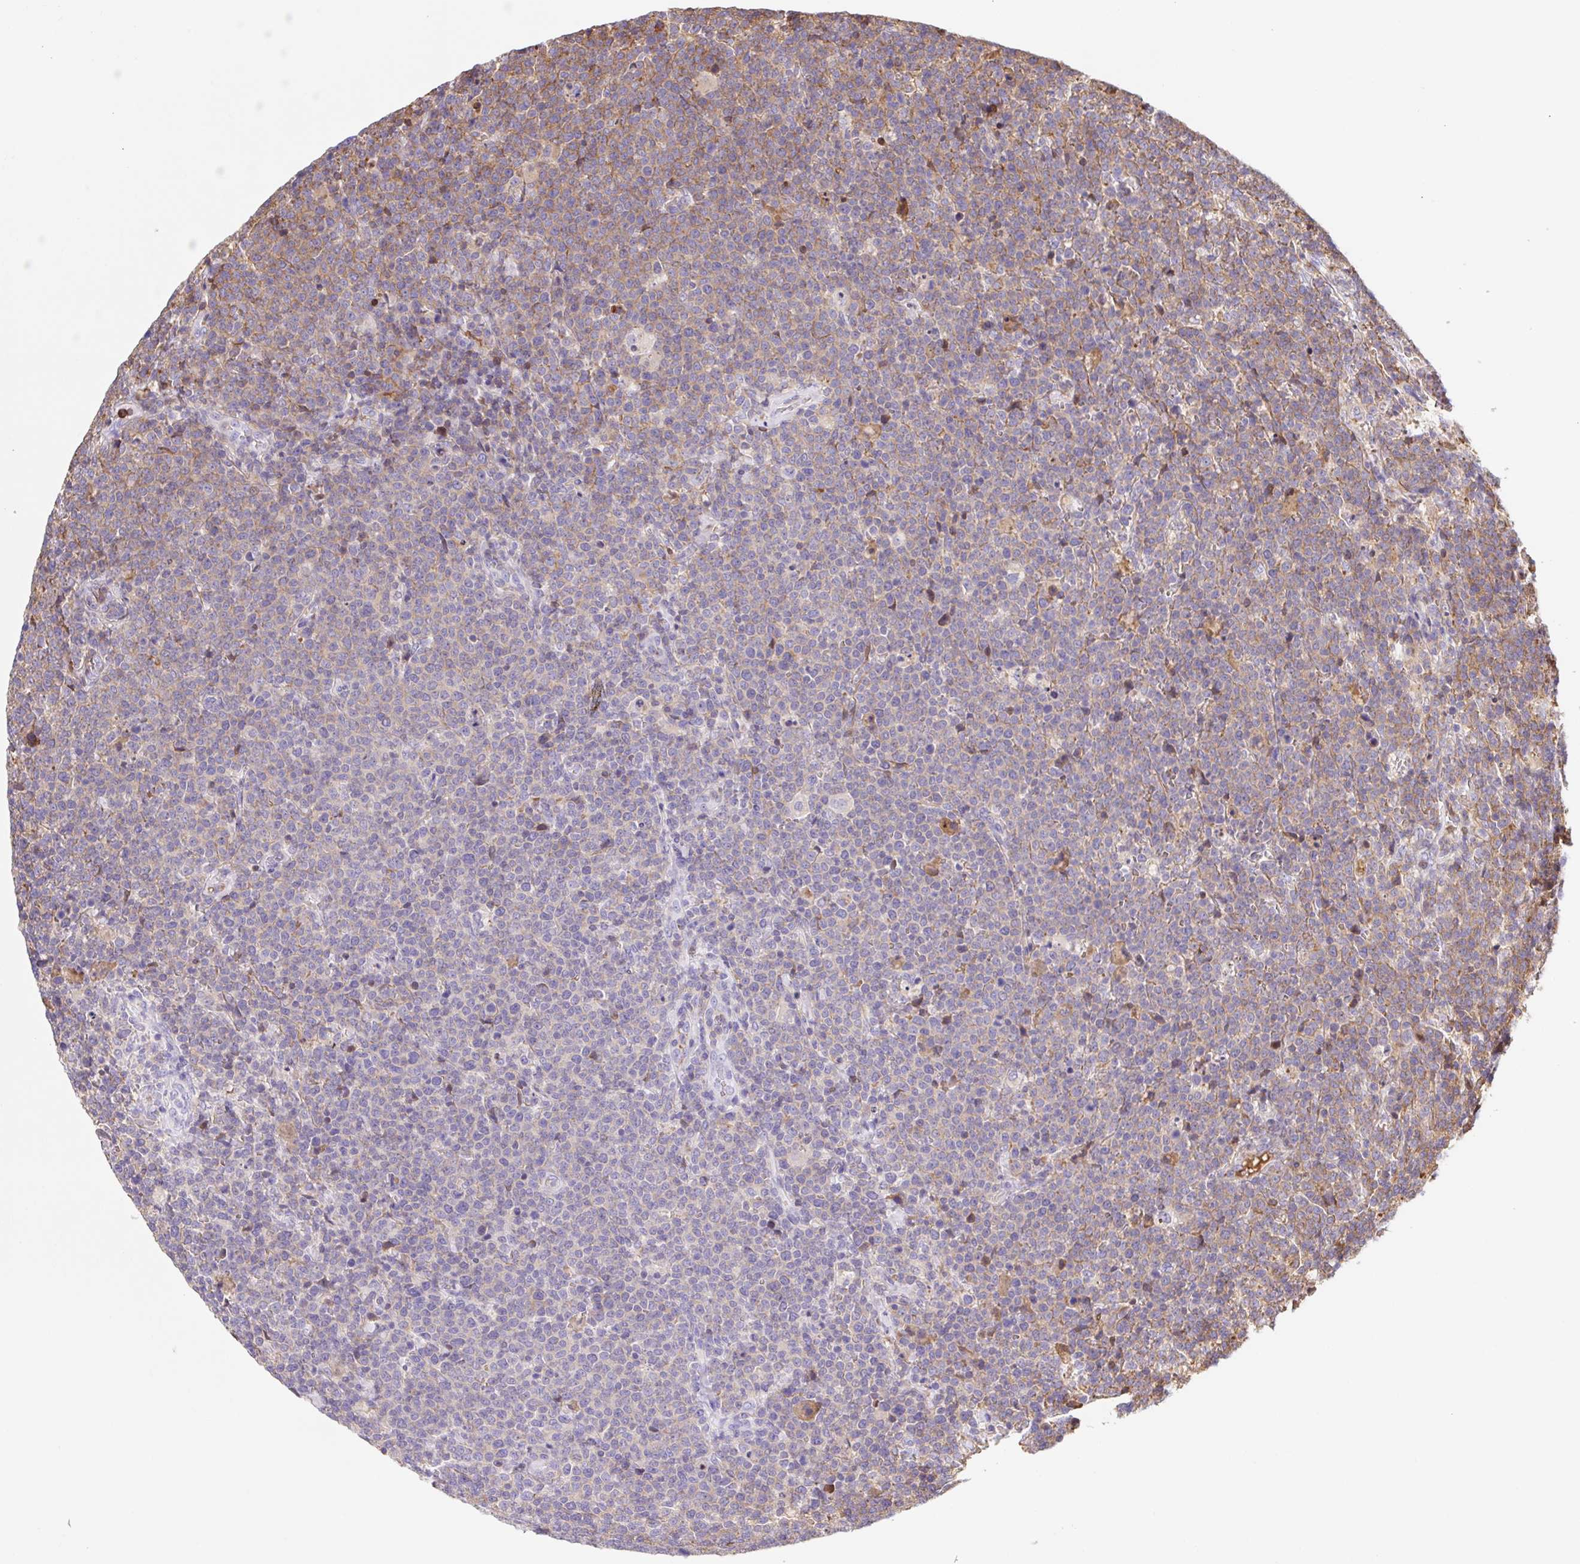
{"staining": {"intensity": "weak", "quantity": "<25%", "location": "cytoplasmic/membranous"}, "tissue": "lymphoma", "cell_type": "Tumor cells", "image_type": "cancer", "snomed": [{"axis": "morphology", "description": "Malignant lymphoma, non-Hodgkin's type, High grade"}, {"axis": "topography", "description": "Lymph node"}], "caption": "A histopathology image of high-grade malignant lymphoma, non-Hodgkin's type stained for a protein reveals no brown staining in tumor cells. (Immunohistochemistry, brightfield microscopy, high magnification).", "gene": "TPRG1", "patient": {"sex": "male", "age": 61}}